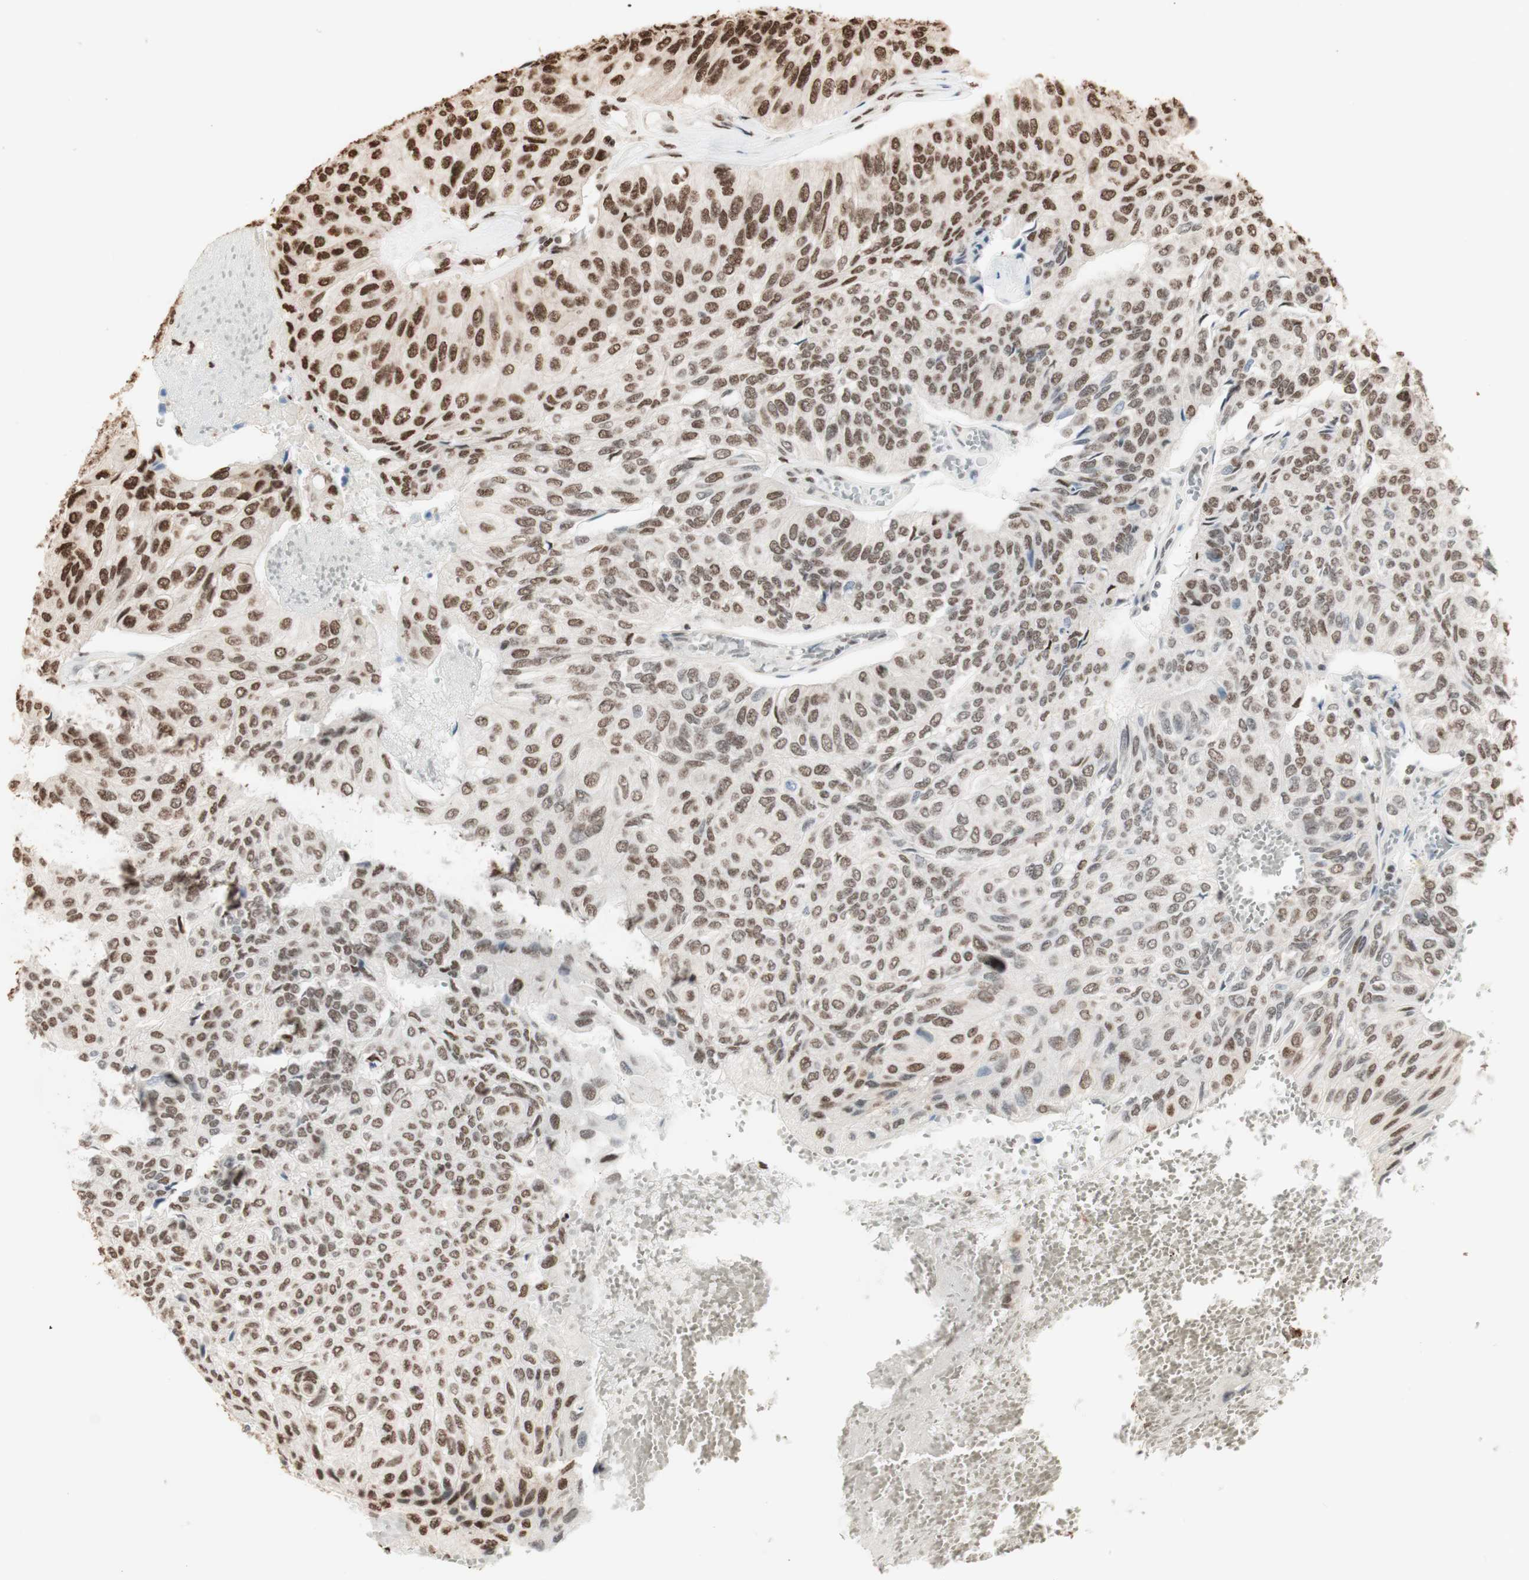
{"staining": {"intensity": "strong", "quantity": "25%-75%", "location": "nuclear"}, "tissue": "urothelial cancer", "cell_type": "Tumor cells", "image_type": "cancer", "snomed": [{"axis": "morphology", "description": "Urothelial carcinoma, High grade"}, {"axis": "topography", "description": "Urinary bladder"}], "caption": "Immunohistochemical staining of human urothelial cancer demonstrates strong nuclear protein expression in approximately 25%-75% of tumor cells.", "gene": "HNRNPA2B1", "patient": {"sex": "male", "age": 66}}